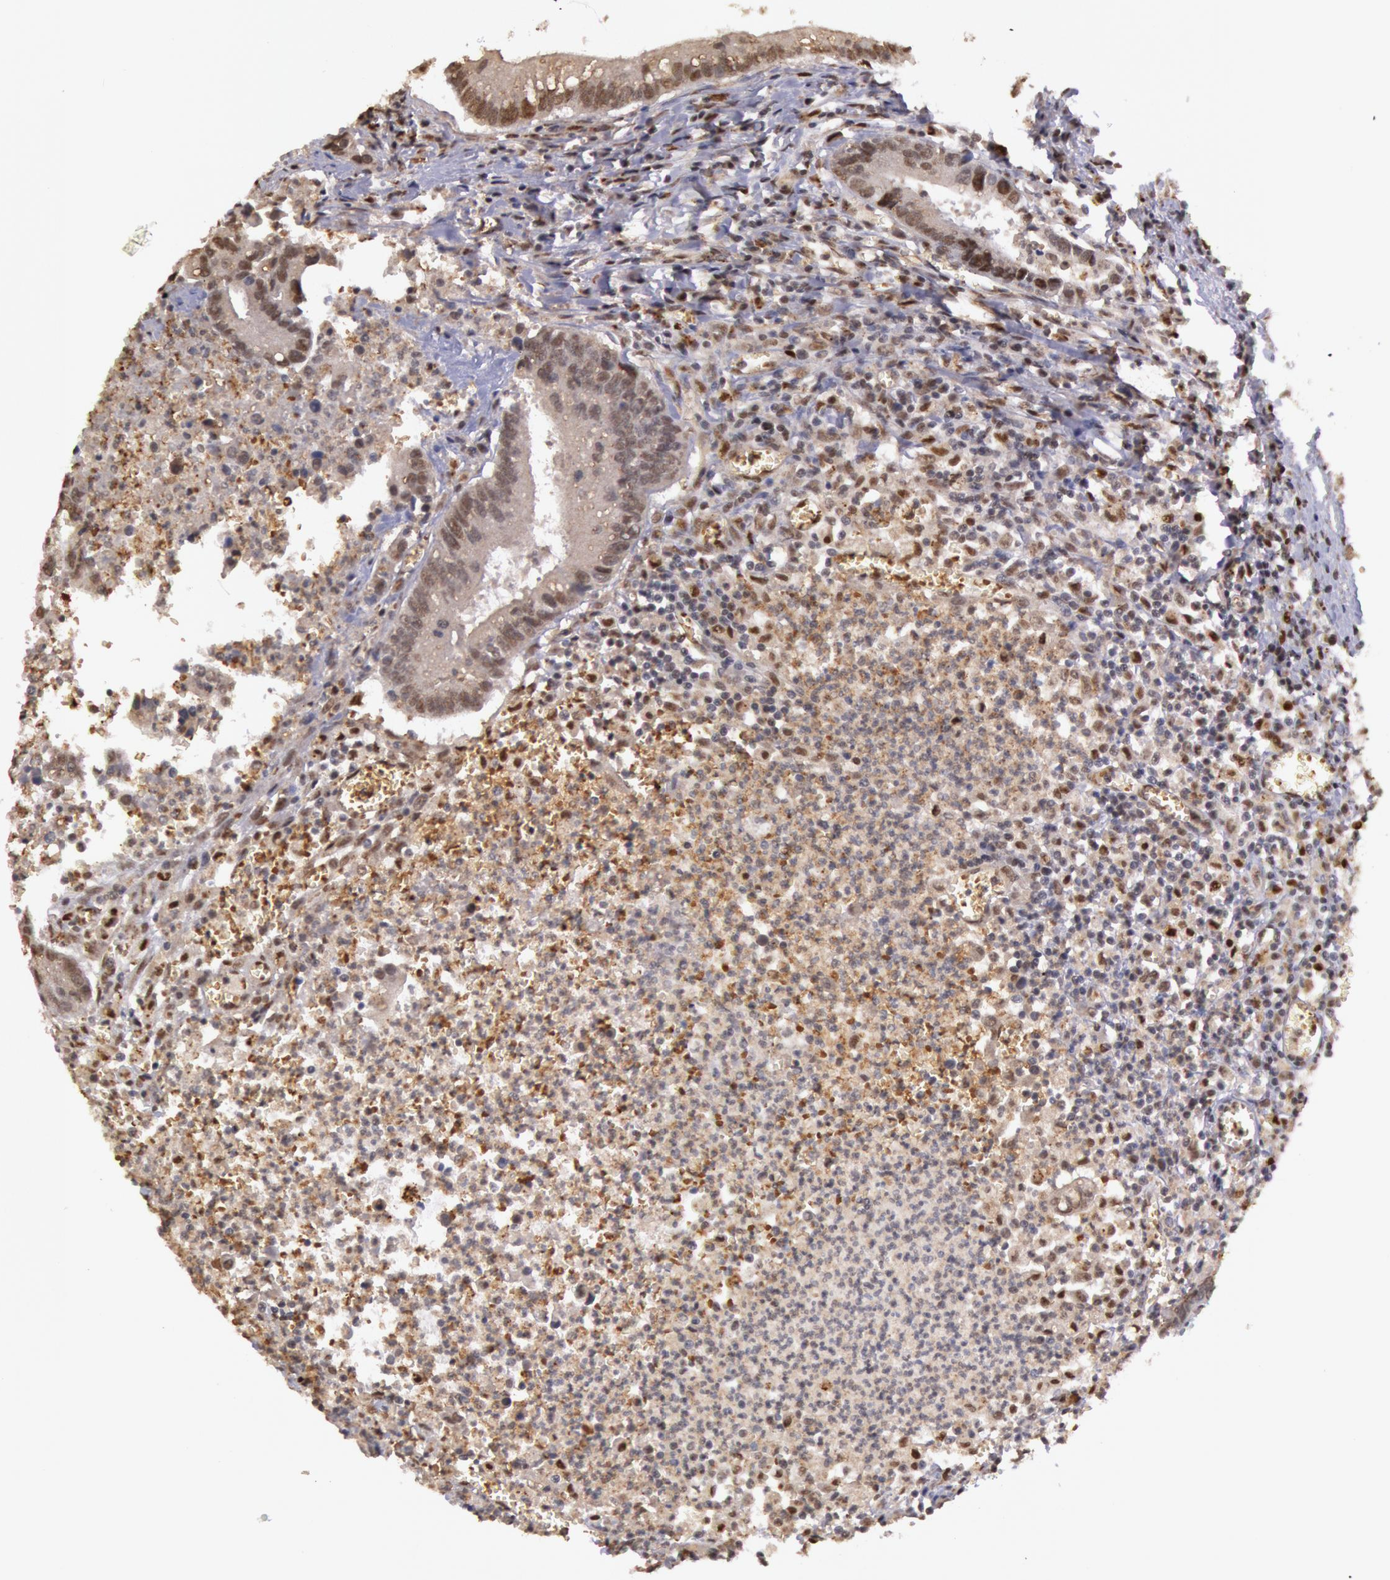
{"staining": {"intensity": "weak", "quantity": ">75%", "location": "nuclear"}, "tissue": "colorectal cancer", "cell_type": "Tumor cells", "image_type": "cancer", "snomed": [{"axis": "morphology", "description": "Adenocarcinoma, NOS"}, {"axis": "topography", "description": "Rectum"}], "caption": "Weak nuclear positivity for a protein is appreciated in approximately >75% of tumor cells of colorectal cancer using immunohistochemistry (IHC).", "gene": "LIG4", "patient": {"sex": "female", "age": 81}}